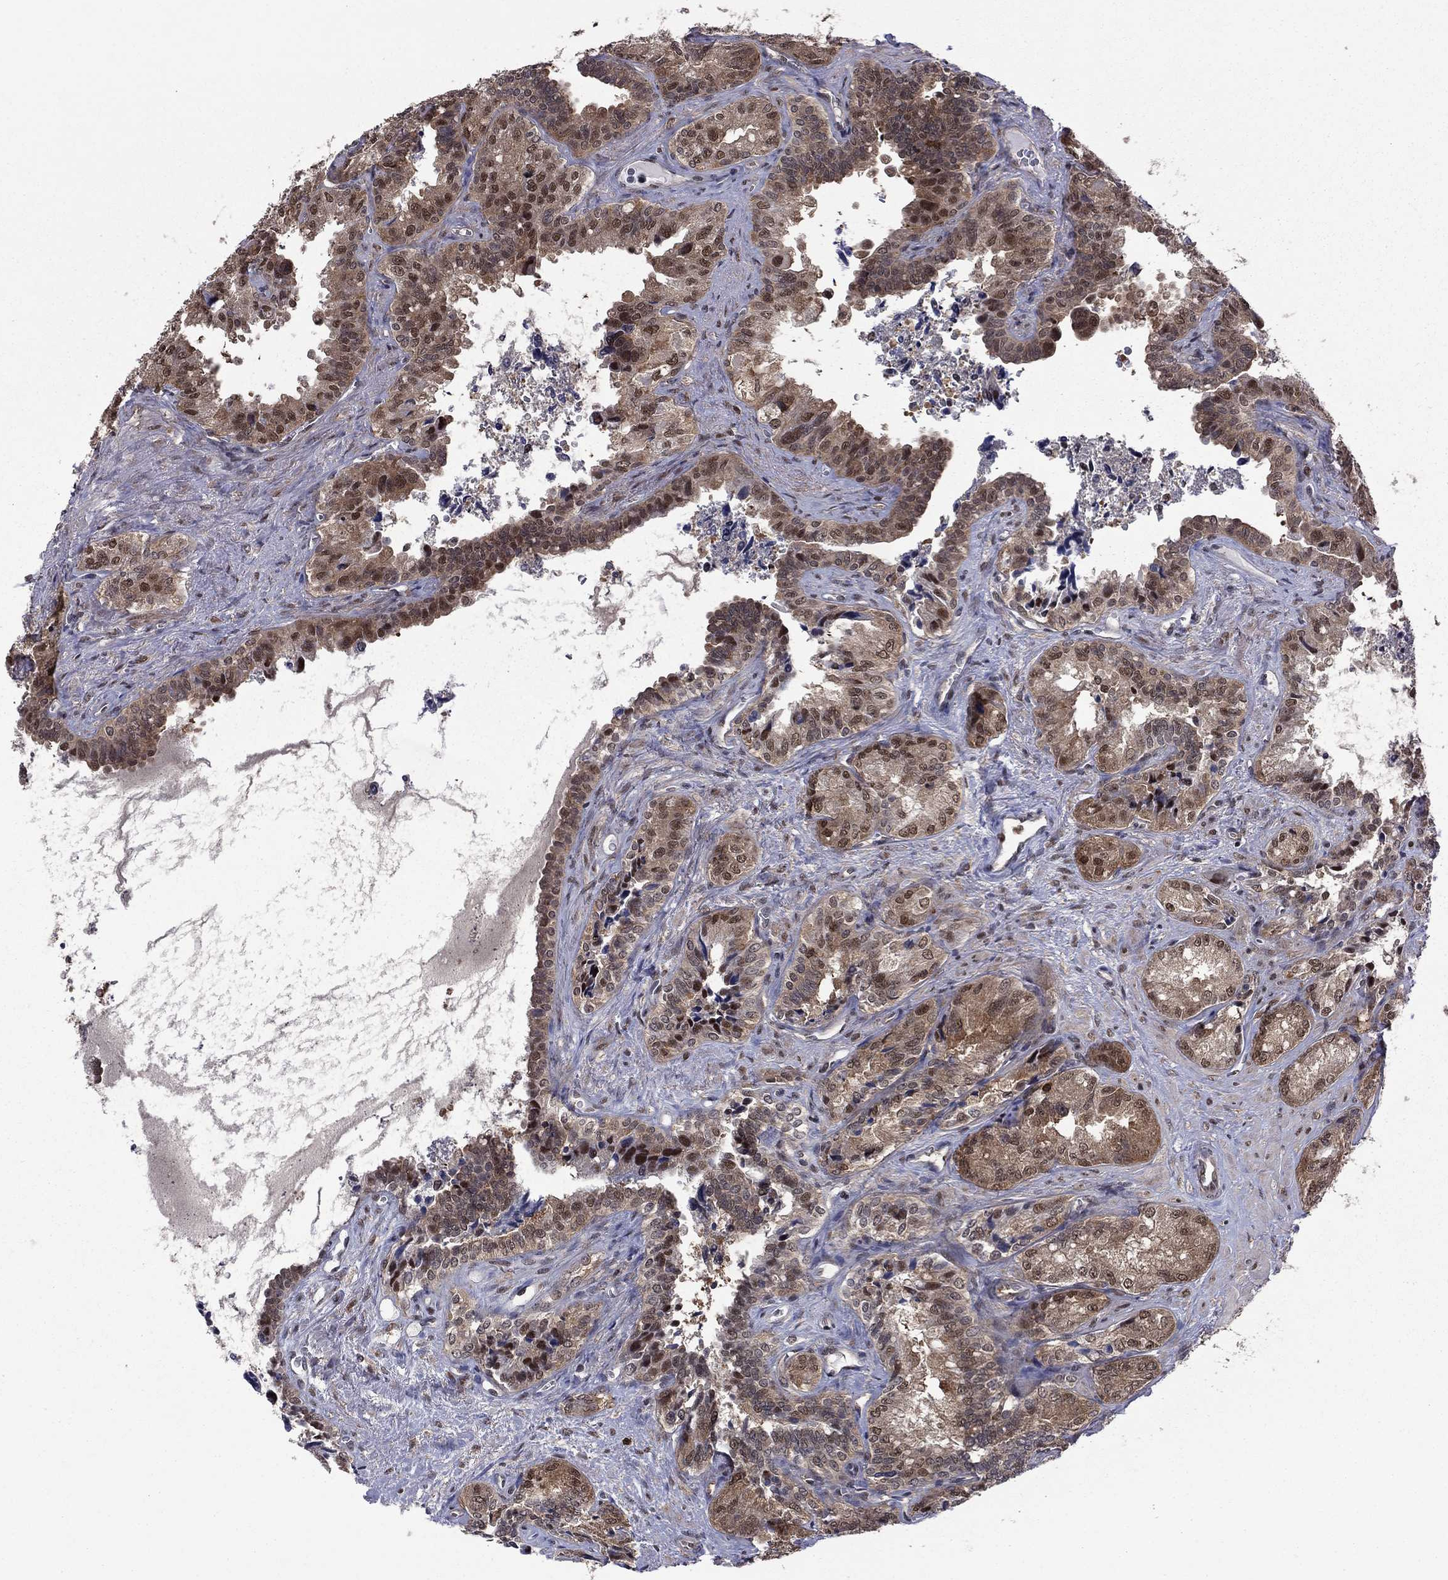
{"staining": {"intensity": "moderate", "quantity": ">75%", "location": "cytoplasmic/membranous,nuclear"}, "tissue": "epididymis", "cell_type": "Glandular cells", "image_type": "normal", "snomed": [{"axis": "morphology", "description": "Normal tissue, NOS"}, {"axis": "topography", "description": "Seminal veicle"}, {"axis": "topography", "description": "Epididymis"}], "caption": "IHC histopathology image of benign epididymis stained for a protein (brown), which demonstrates medium levels of moderate cytoplasmic/membranous,nuclear positivity in about >75% of glandular cells.", "gene": "PSMD2", "patient": {"sex": "male", "age": 63}}